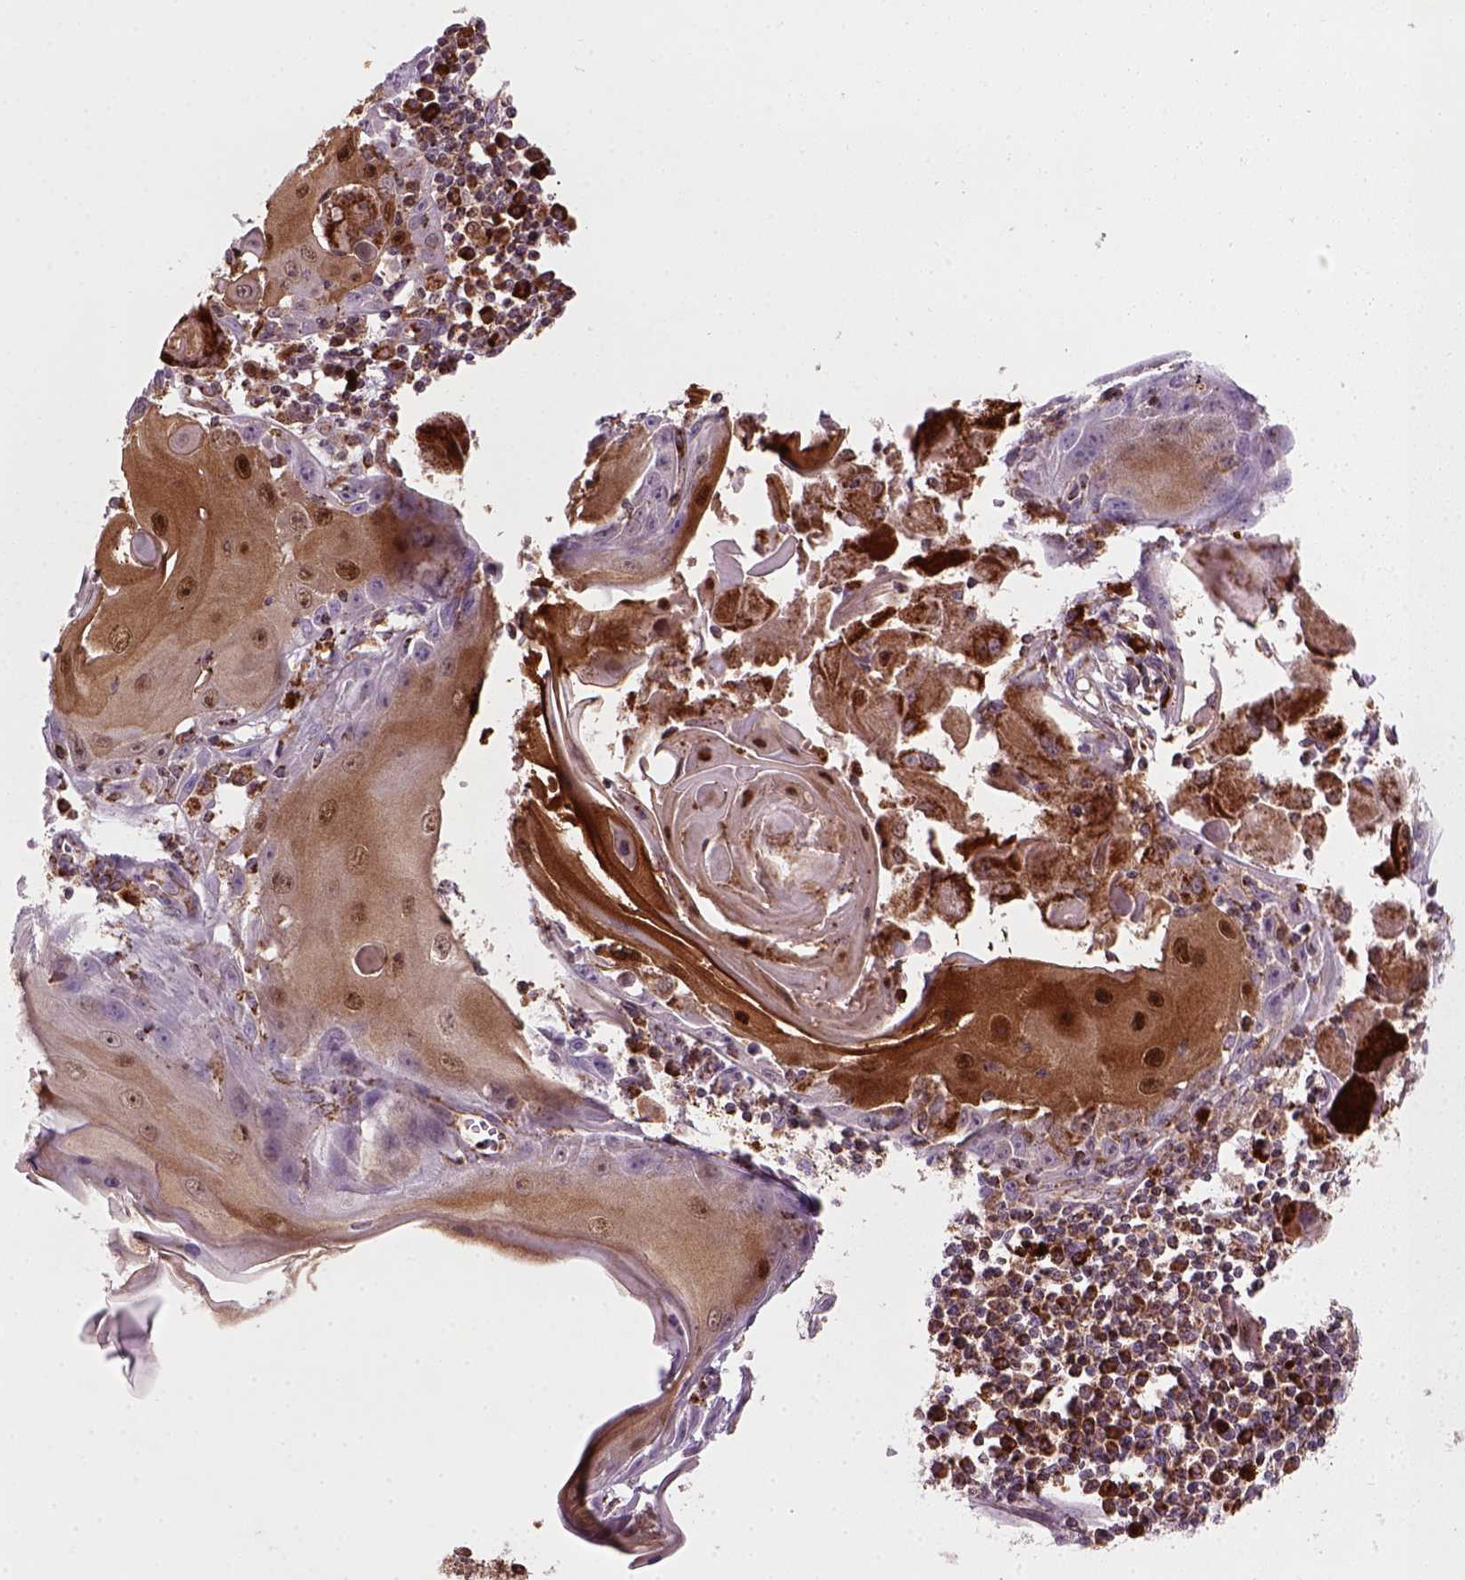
{"staining": {"intensity": "moderate", "quantity": "<25%", "location": "cytoplasmic/membranous"}, "tissue": "skin cancer", "cell_type": "Tumor cells", "image_type": "cancer", "snomed": [{"axis": "morphology", "description": "Squamous cell carcinoma, NOS"}, {"axis": "topography", "description": "Skin"}, {"axis": "topography", "description": "Vulva"}], "caption": "Protein analysis of skin cancer tissue reveals moderate cytoplasmic/membranous expression in approximately <25% of tumor cells.", "gene": "NUDT16L1", "patient": {"sex": "female", "age": 85}}